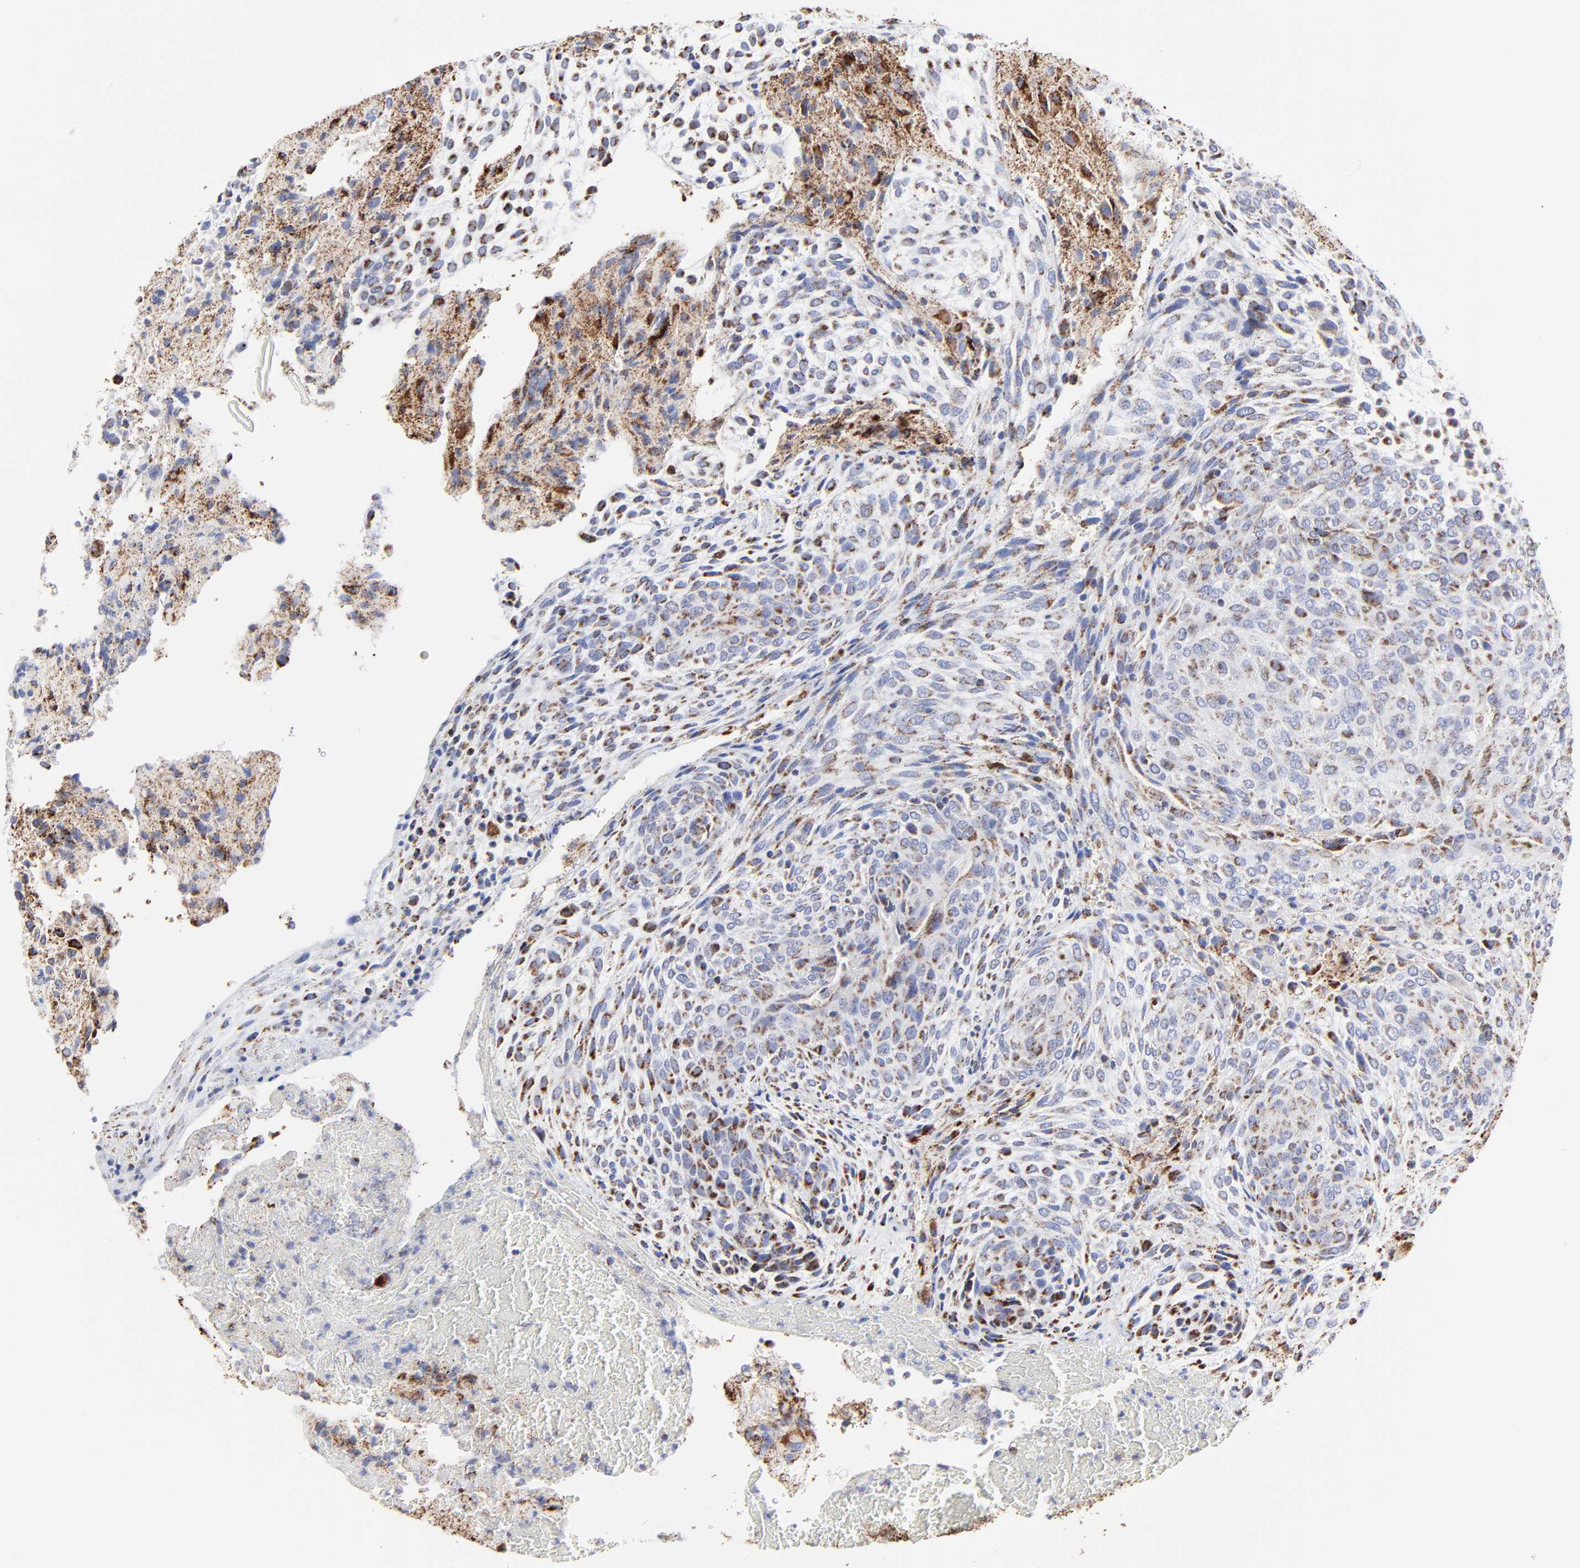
{"staining": {"intensity": "moderate", "quantity": "25%-75%", "location": "cytoplasmic/membranous"}, "tissue": "glioma", "cell_type": "Tumor cells", "image_type": "cancer", "snomed": [{"axis": "morphology", "description": "Glioma, malignant, High grade"}, {"axis": "topography", "description": "Cerebral cortex"}], "caption": "Immunohistochemistry (IHC) staining of glioma, which demonstrates medium levels of moderate cytoplasmic/membranous positivity in about 25%-75% of tumor cells indicating moderate cytoplasmic/membranous protein positivity. The staining was performed using DAB (brown) for protein detection and nuclei were counterstained in hematoxylin (blue).", "gene": "PINK1", "patient": {"sex": "female", "age": 55}}